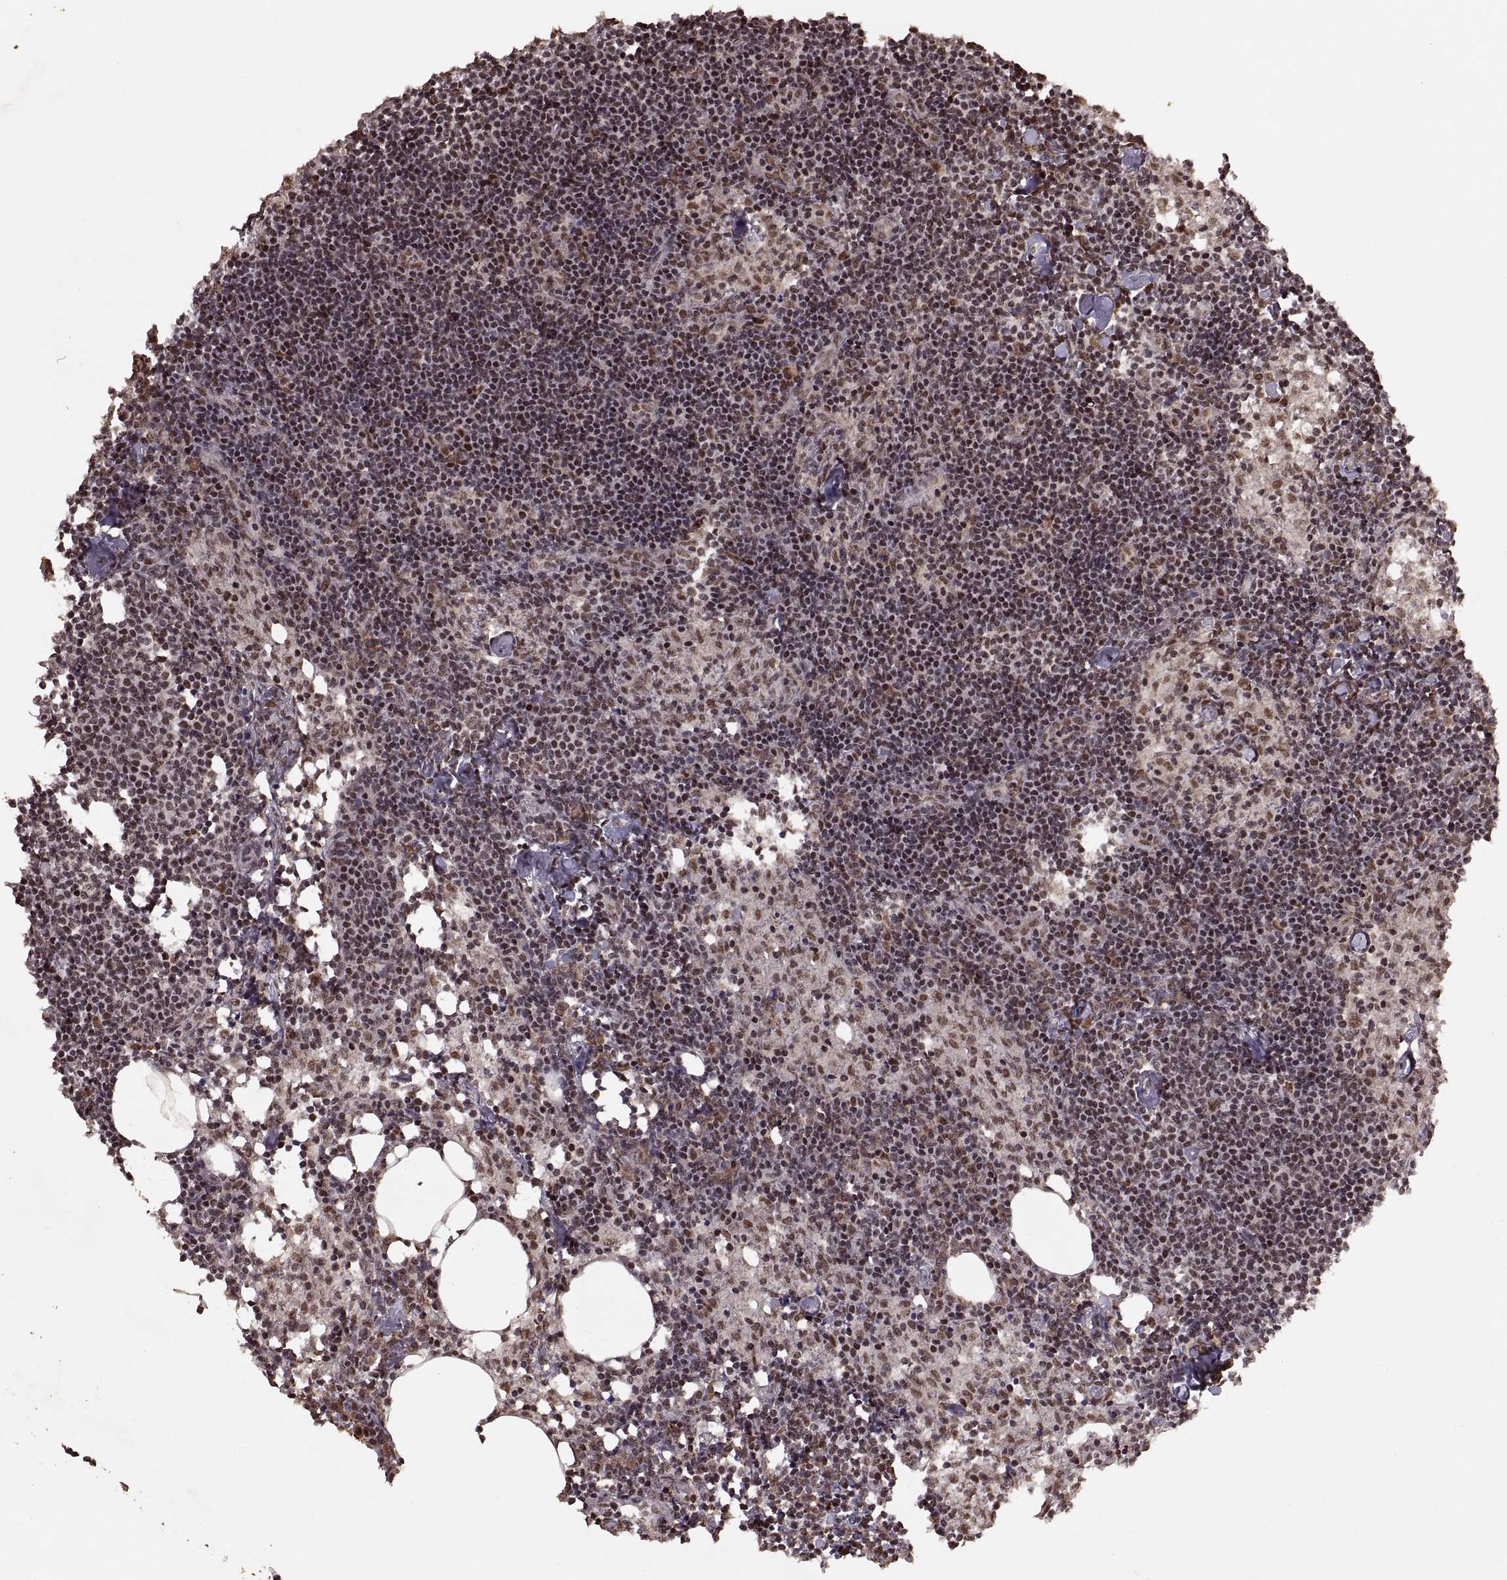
{"staining": {"intensity": "moderate", "quantity": "25%-75%", "location": "nuclear"}, "tissue": "lymph node", "cell_type": "Germinal center cells", "image_type": "normal", "snomed": [{"axis": "morphology", "description": "Normal tissue, NOS"}, {"axis": "topography", "description": "Lymph node"}], "caption": "The photomicrograph demonstrates a brown stain indicating the presence of a protein in the nuclear of germinal center cells in lymph node. (DAB IHC, brown staining for protein, blue staining for nuclei).", "gene": "RFT1", "patient": {"sex": "female", "age": 52}}